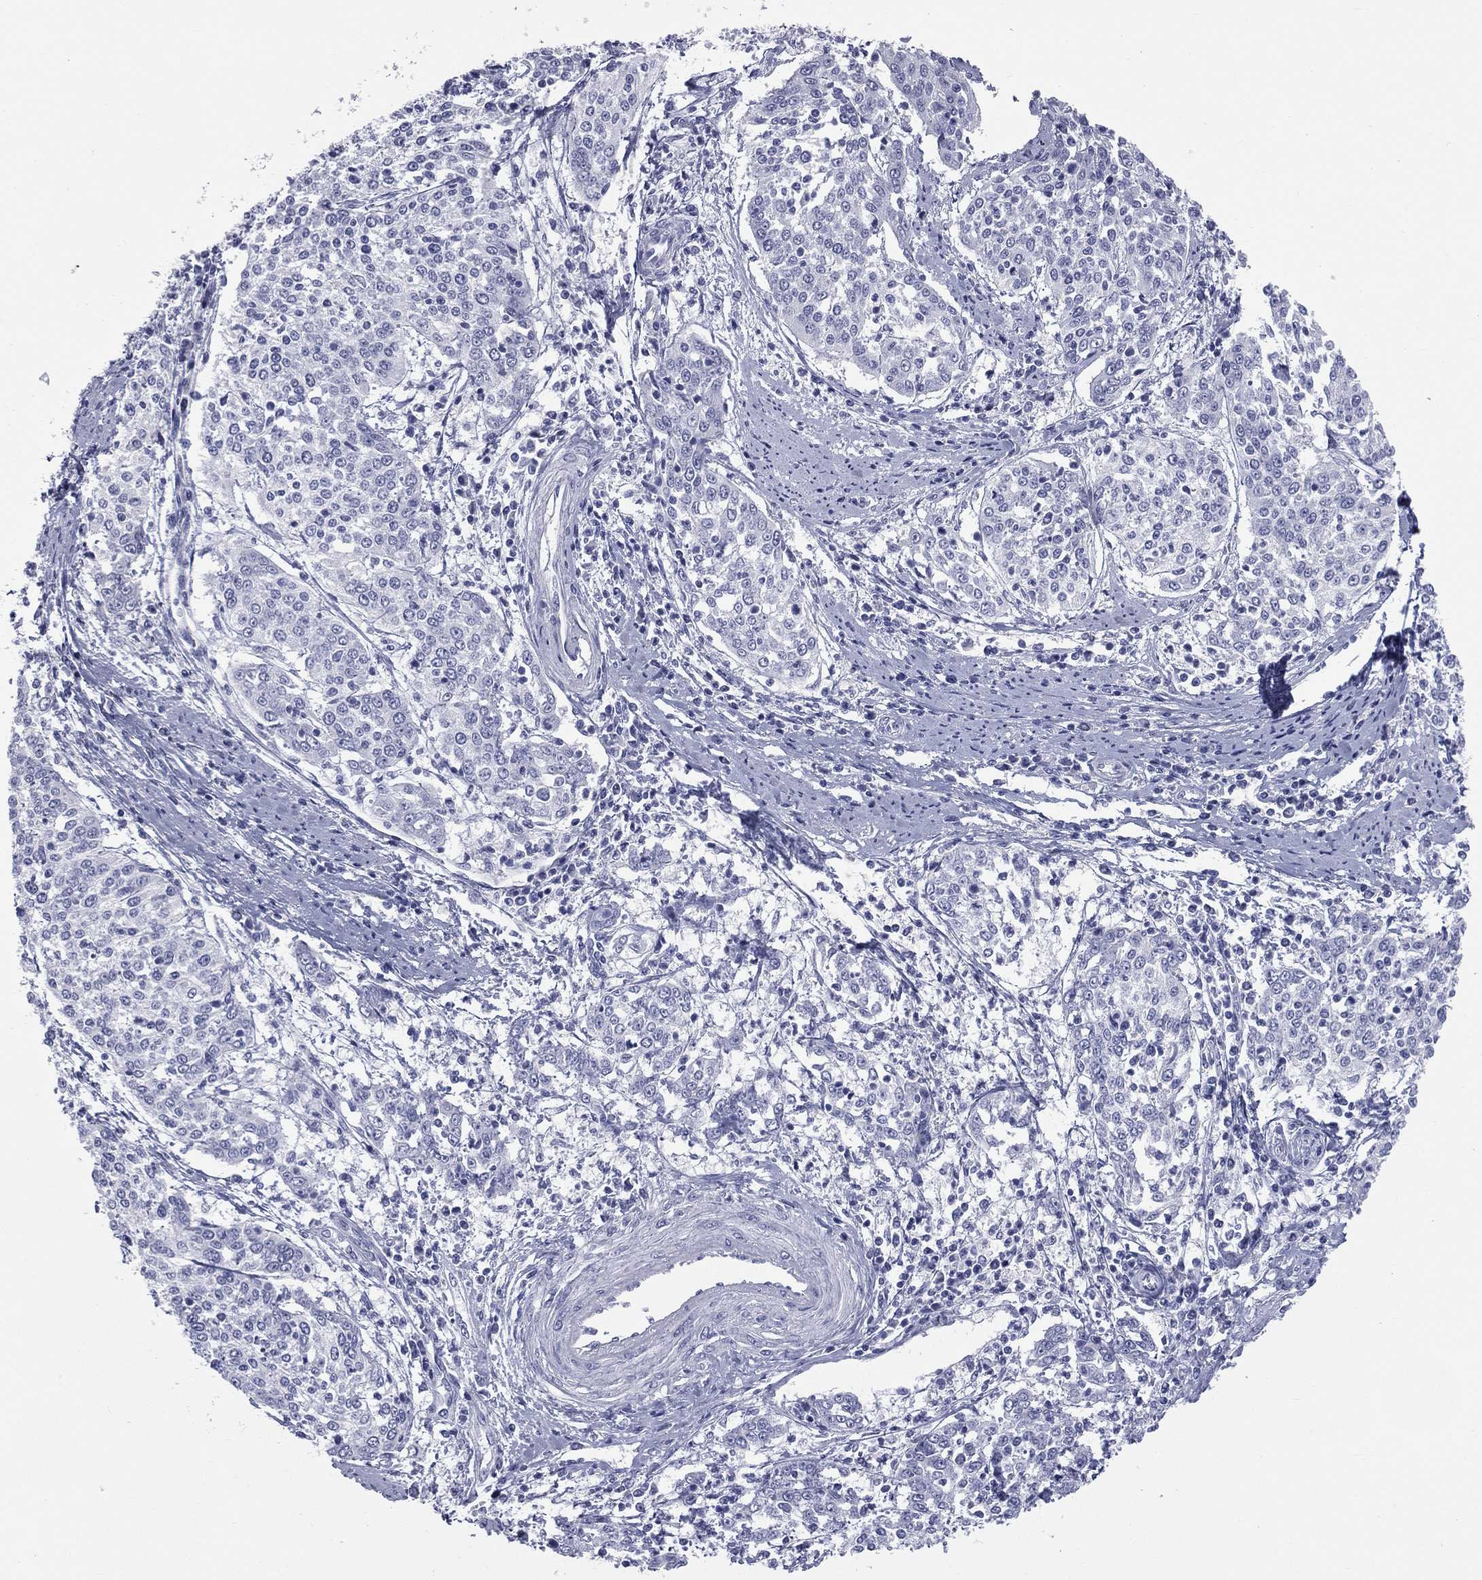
{"staining": {"intensity": "negative", "quantity": "none", "location": "none"}, "tissue": "cervical cancer", "cell_type": "Tumor cells", "image_type": "cancer", "snomed": [{"axis": "morphology", "description": "Squamous cell carcinoma, NOS"}, {"axis": "topography", "description": "Cervix"}], "caption": "Human cervical cancer stained for a protein using IHC shows no staining in tumor cells.", "gene": "MLN", "patient": {"sex": "female", "age": 41}}